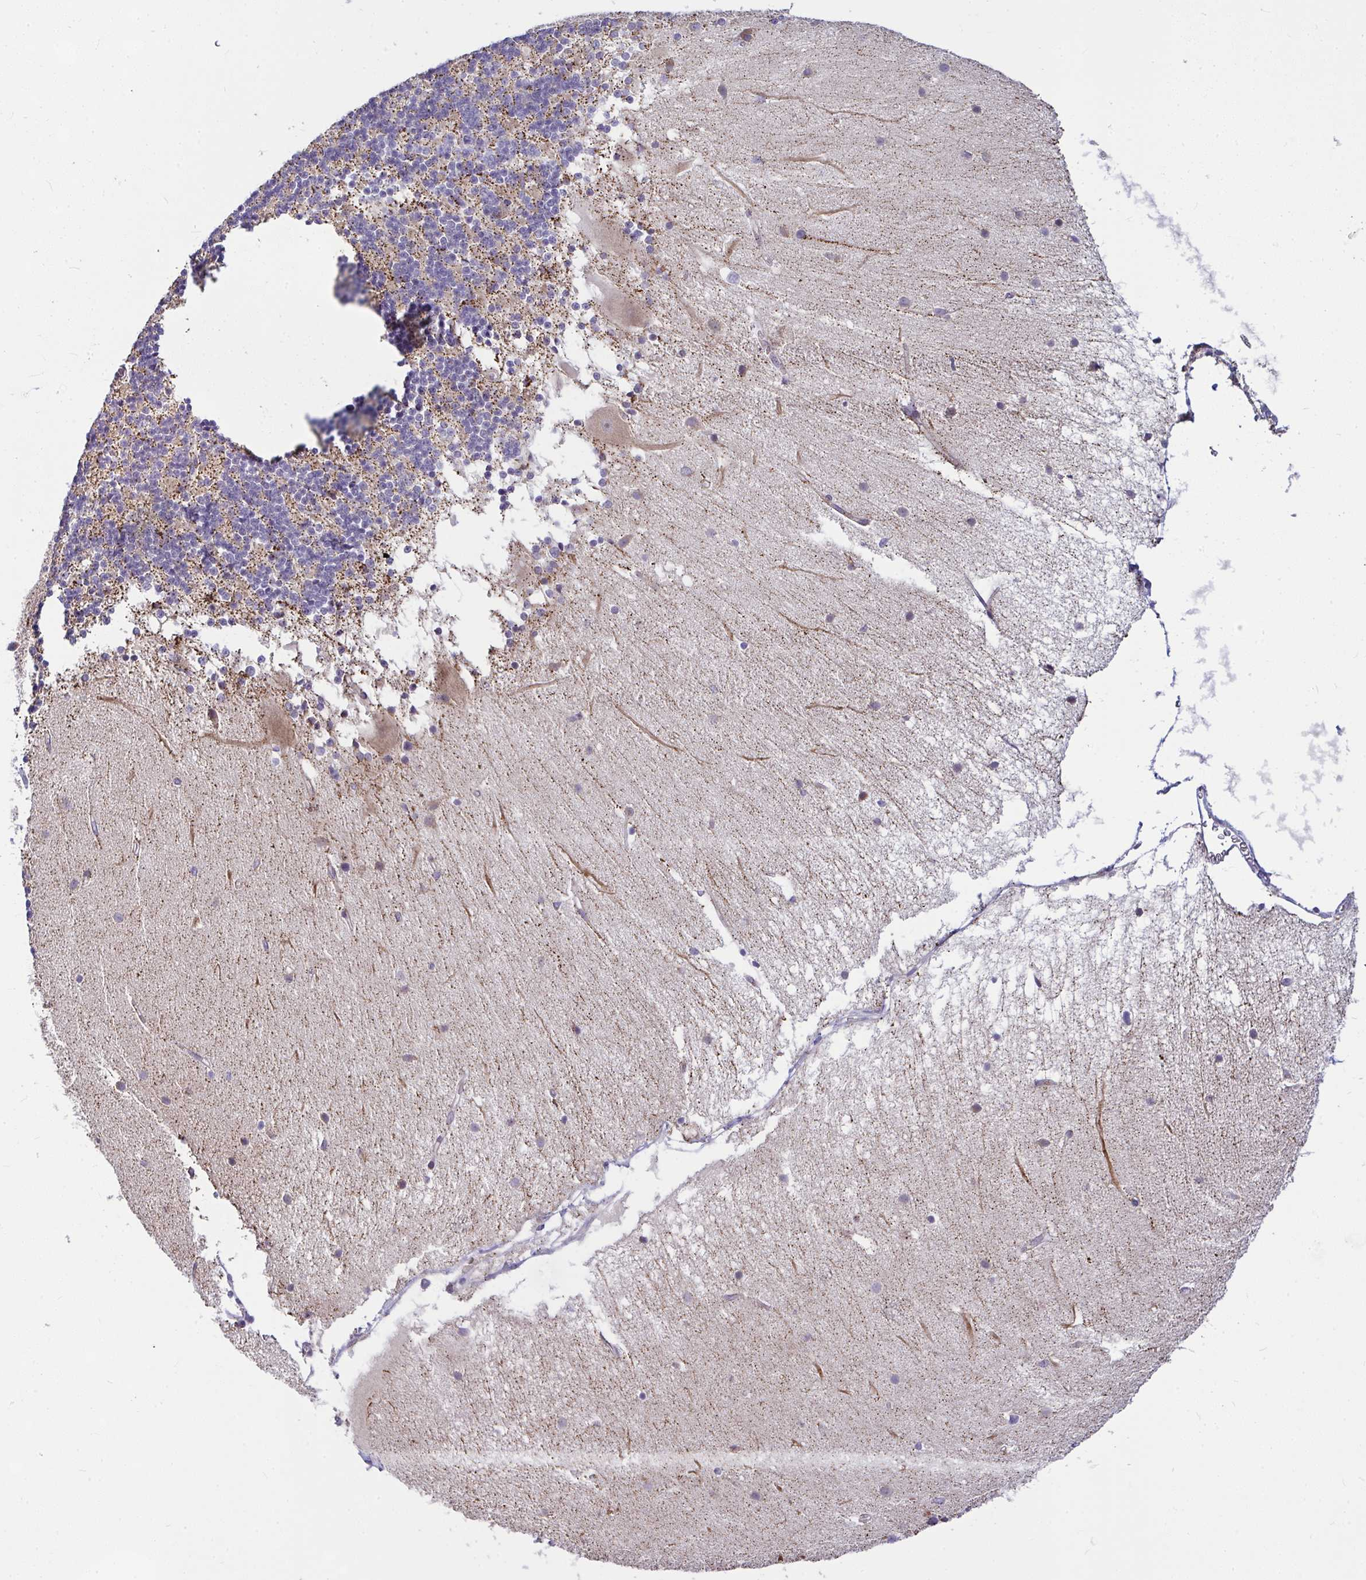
{"staining": {"intensity": "moderate", "quantity": "25%-75%", "location": "cytoplasmic/membranous"}, "tissue": "cerebellum", "cell_type": "Cells in granular layer", "image_type": "normal", "snomed": [{"axis": "morphology", "description": "Normal tissue, NOS"}, {"axis": "topography", "description": "Cerebellum"}], "caption": "Protein analysis of unremarkable cerebellum exhibits moderate cytoplasmic/membranous staining in about 25%-75% of cells in granular layer.", "gene": "CEP63", "patient": {"sex": "female", "age": 54}}